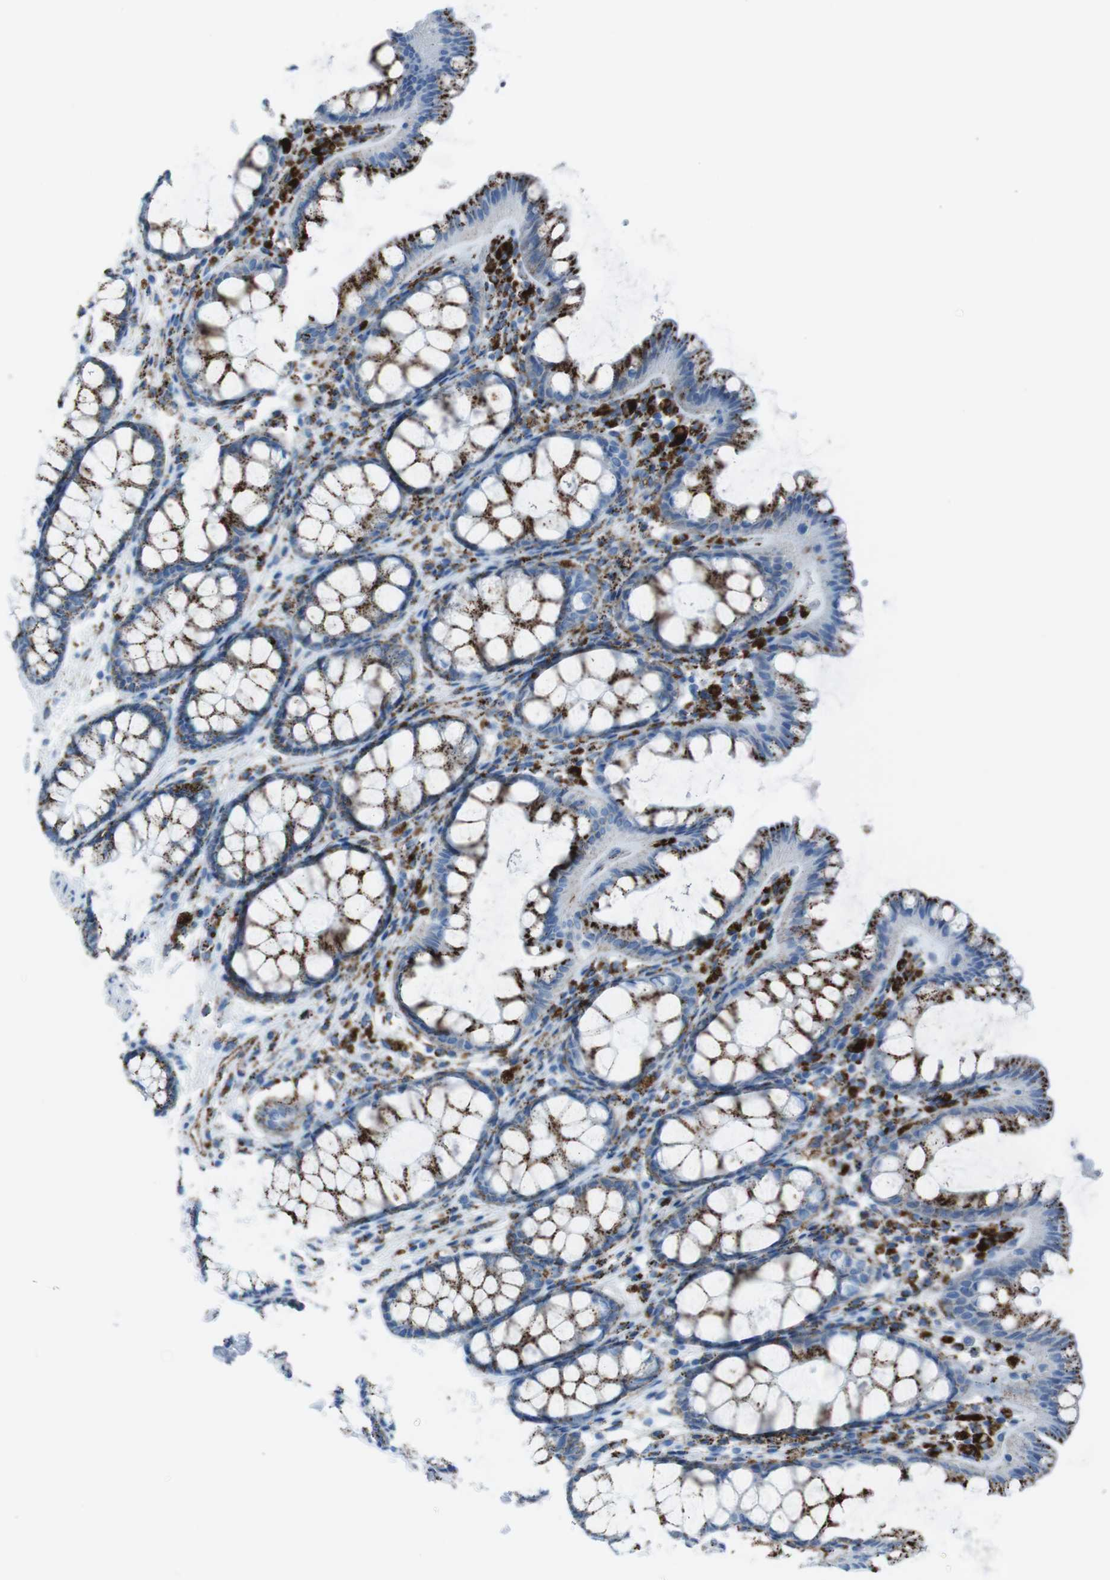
{"staining": {"intensity": "weak", "quantity": "25%-75%", "location": "cytoplasmic/membranous"}, "tissue": "colon", "cell_type": "Endothelial cells", "image_type": "normal", "snomed": [{"axis": "morphology", "description": "Normal tissue, NOS"}, {"axis": "topography", "description": "Colon"}], "caption": "A low amount of weak cytoplasmic/membranous staining is appreciated in about 25%-75% of endothelial cells in unremarkable colon.", "gene": "SCARB2", "patient": {"sex": "female", "age": 55}}